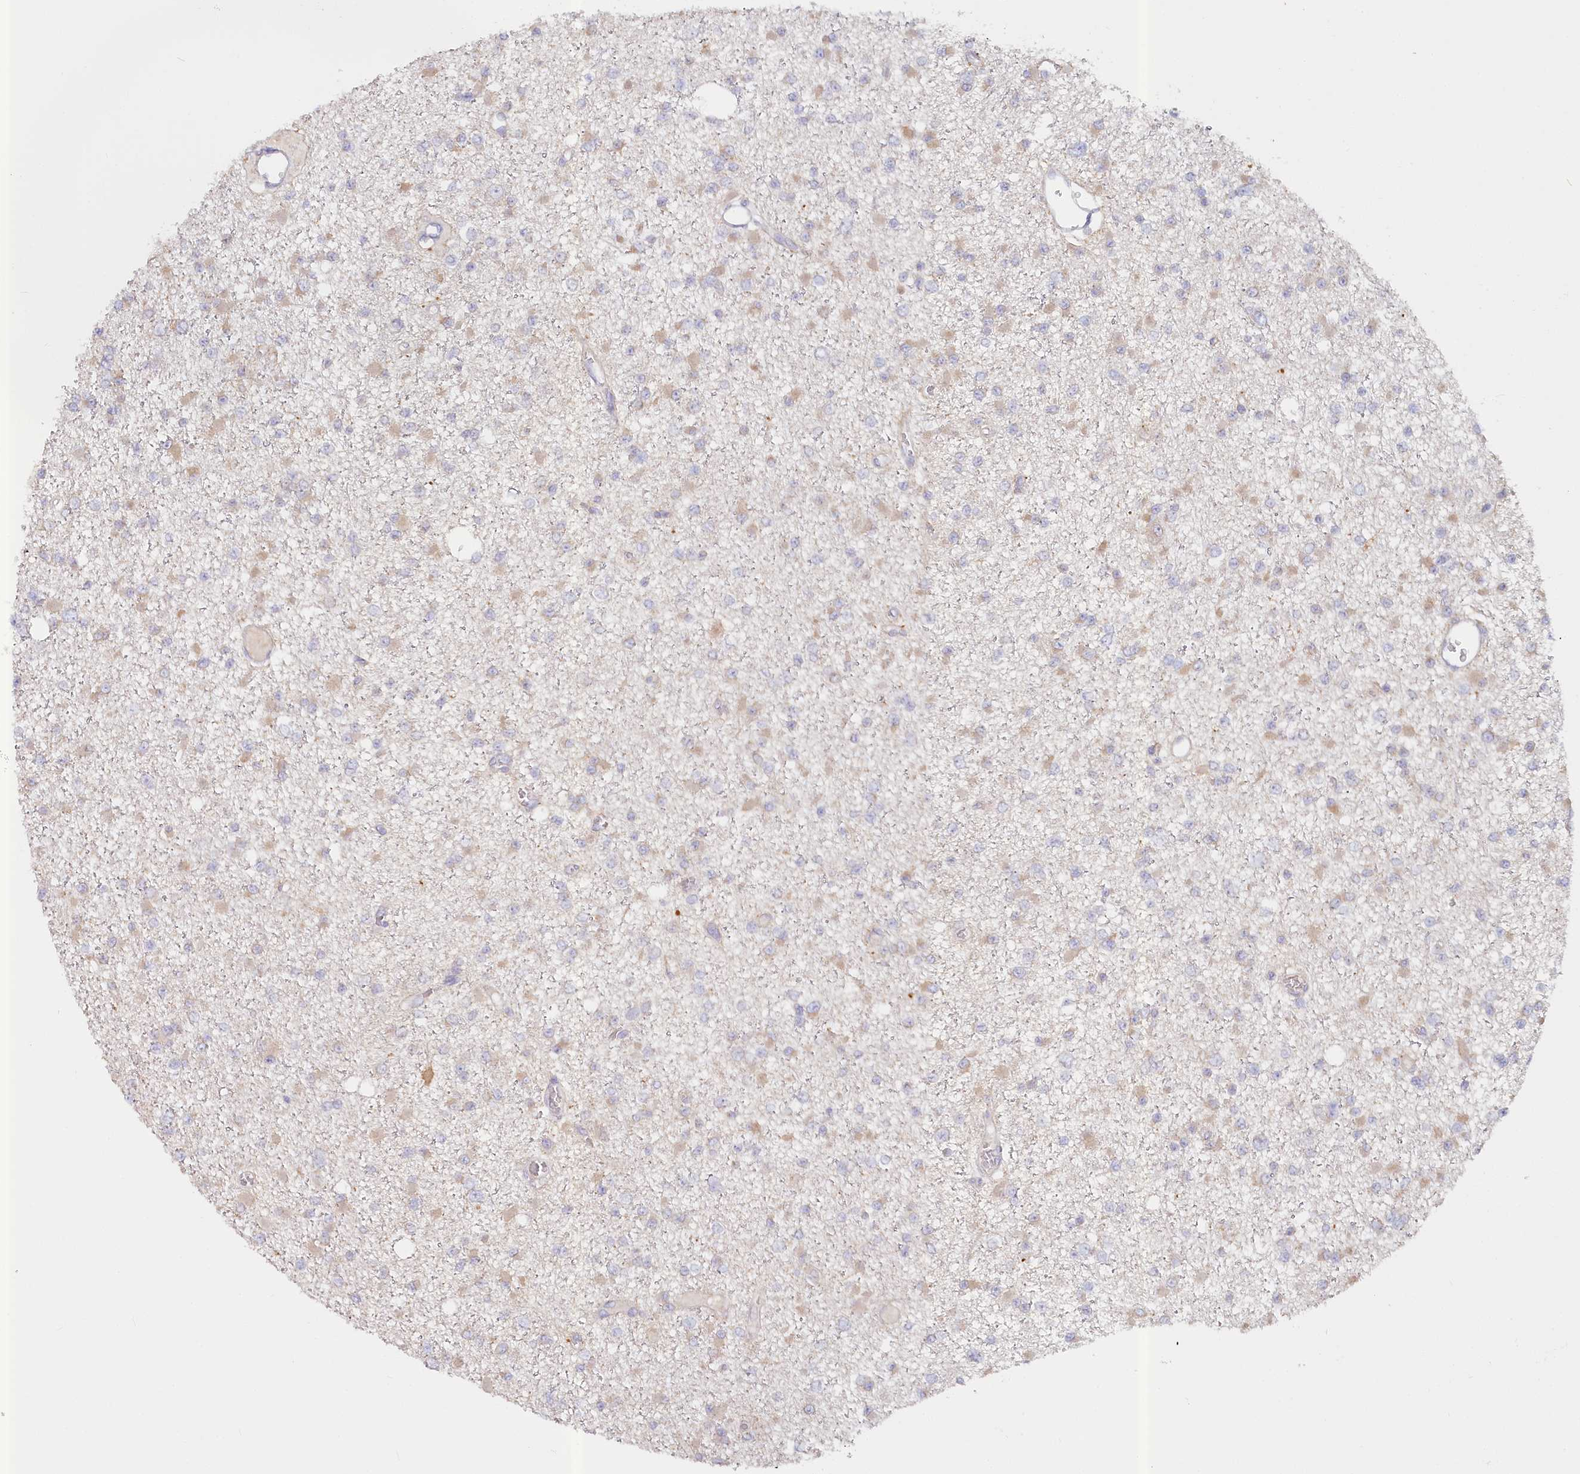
{"staining": {"intensity": "weak", "quantity": "<25%", "location": "cytoplasmic/membranous"}, "tissue": "glioma", "cell_type": "Tumor cells", "image_type": "cancer", "snomed": [{"axis": "morphology", "description": "Glioma, malignant, Low grade"}, {"axis": "topography", "description": "Brain"}], "caption": "IHC of low-grade glioma (malignant) exhibits no staining in tumor cells. (Stains: DAB IHC with hematoxylin counter stain, Microscopy: brightfield microscopy at high magnification).", "gene": "PAIP2", "patient": {"sex": "female", "age": 22}}